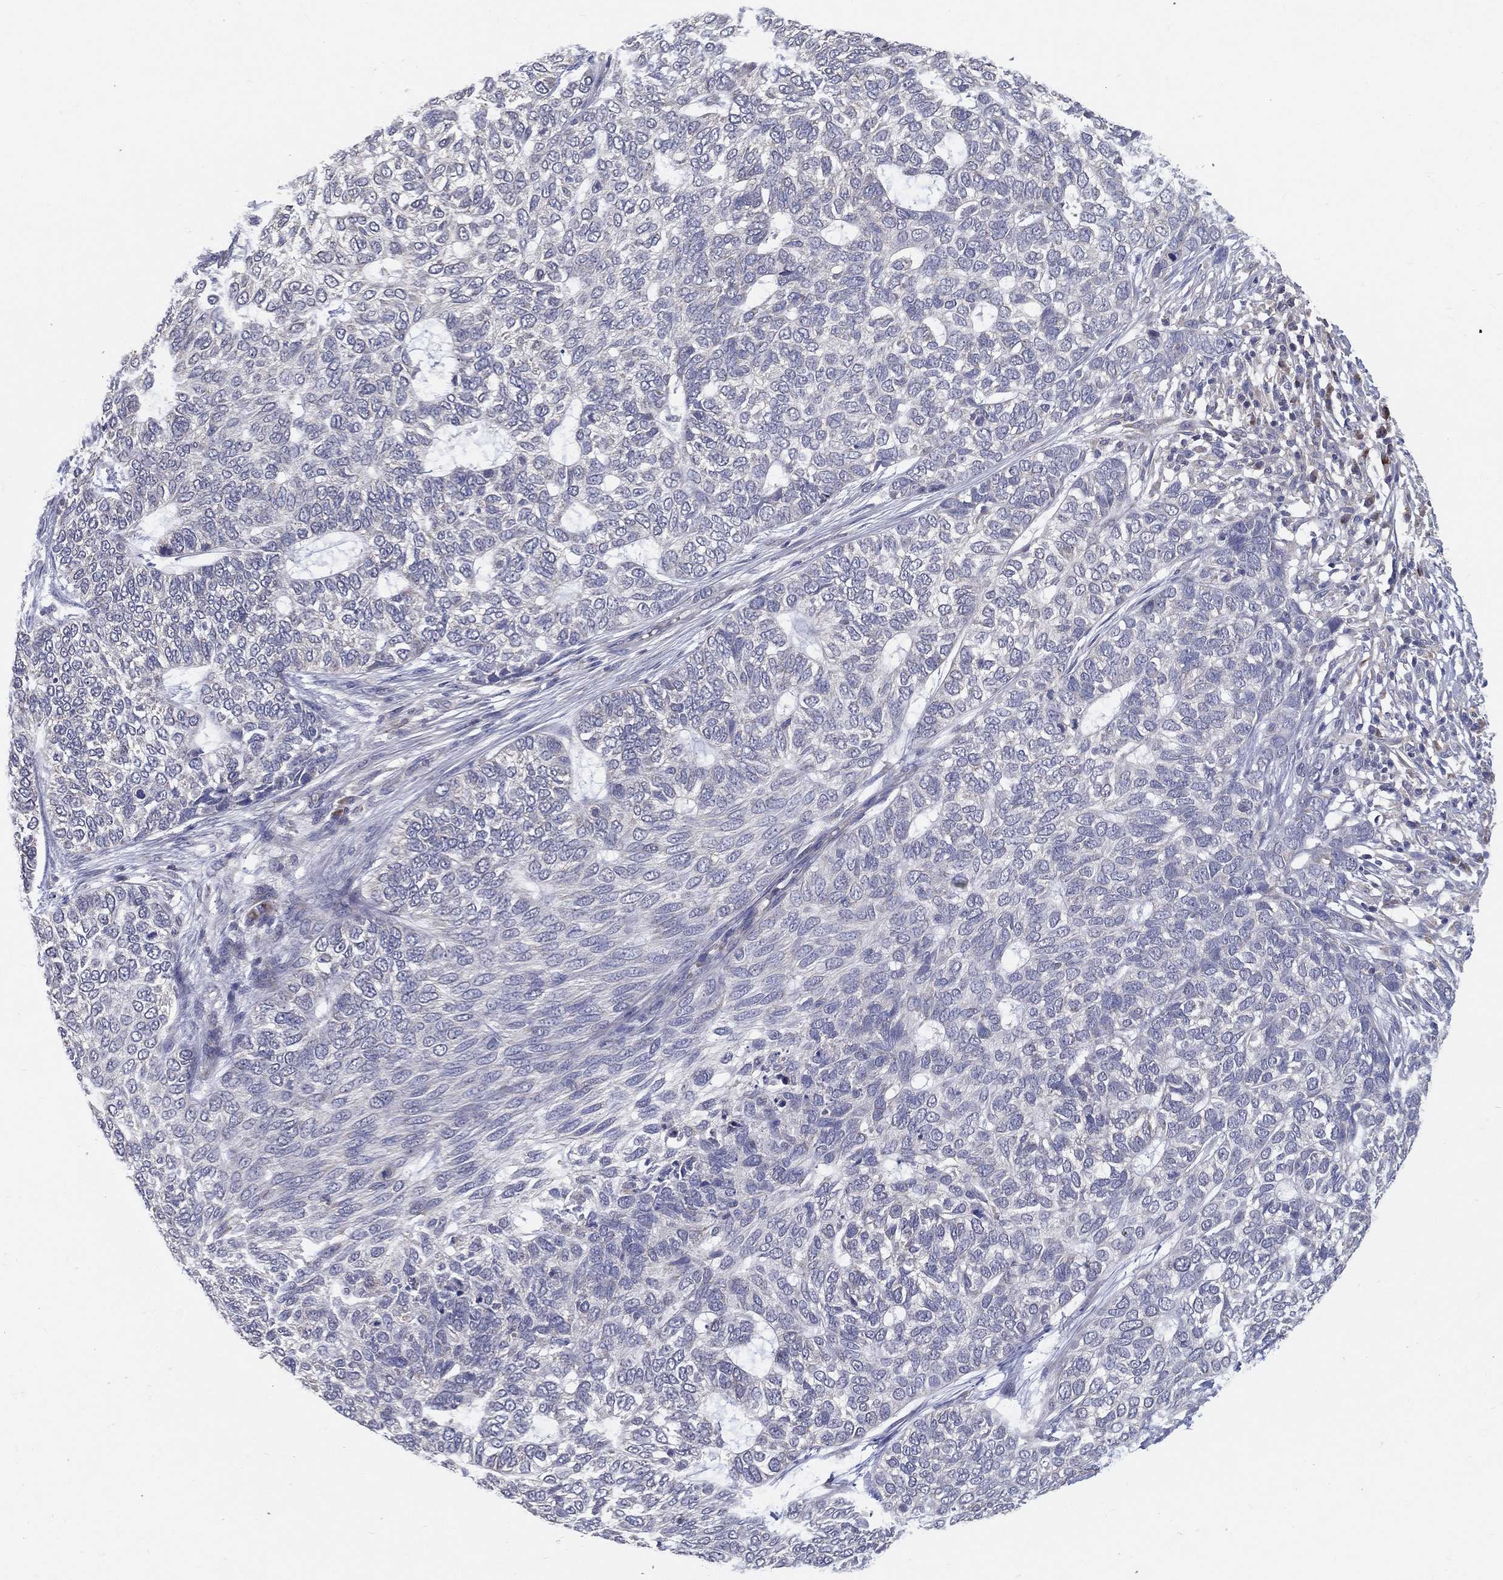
{"staining": {"intensity": "negative", "quantity": "none", "location": "none"}, "tissue": "skin cancer", "cell_type": "Tumor cells", "image_type": "cancer", "snomed": [{"axis": "morphology", "description": "Basal cell carcinoma"}, {"axis": "topography", "description": "Skin"}], "caption": "This is a histopathology image of immunohistochemistry (IHC) staining of skin cancer (basal cell carcinoma), which shows no expression in tumor cells.", "gene": "PCSK1", "patient": {"sex": "female", "age": 65}}